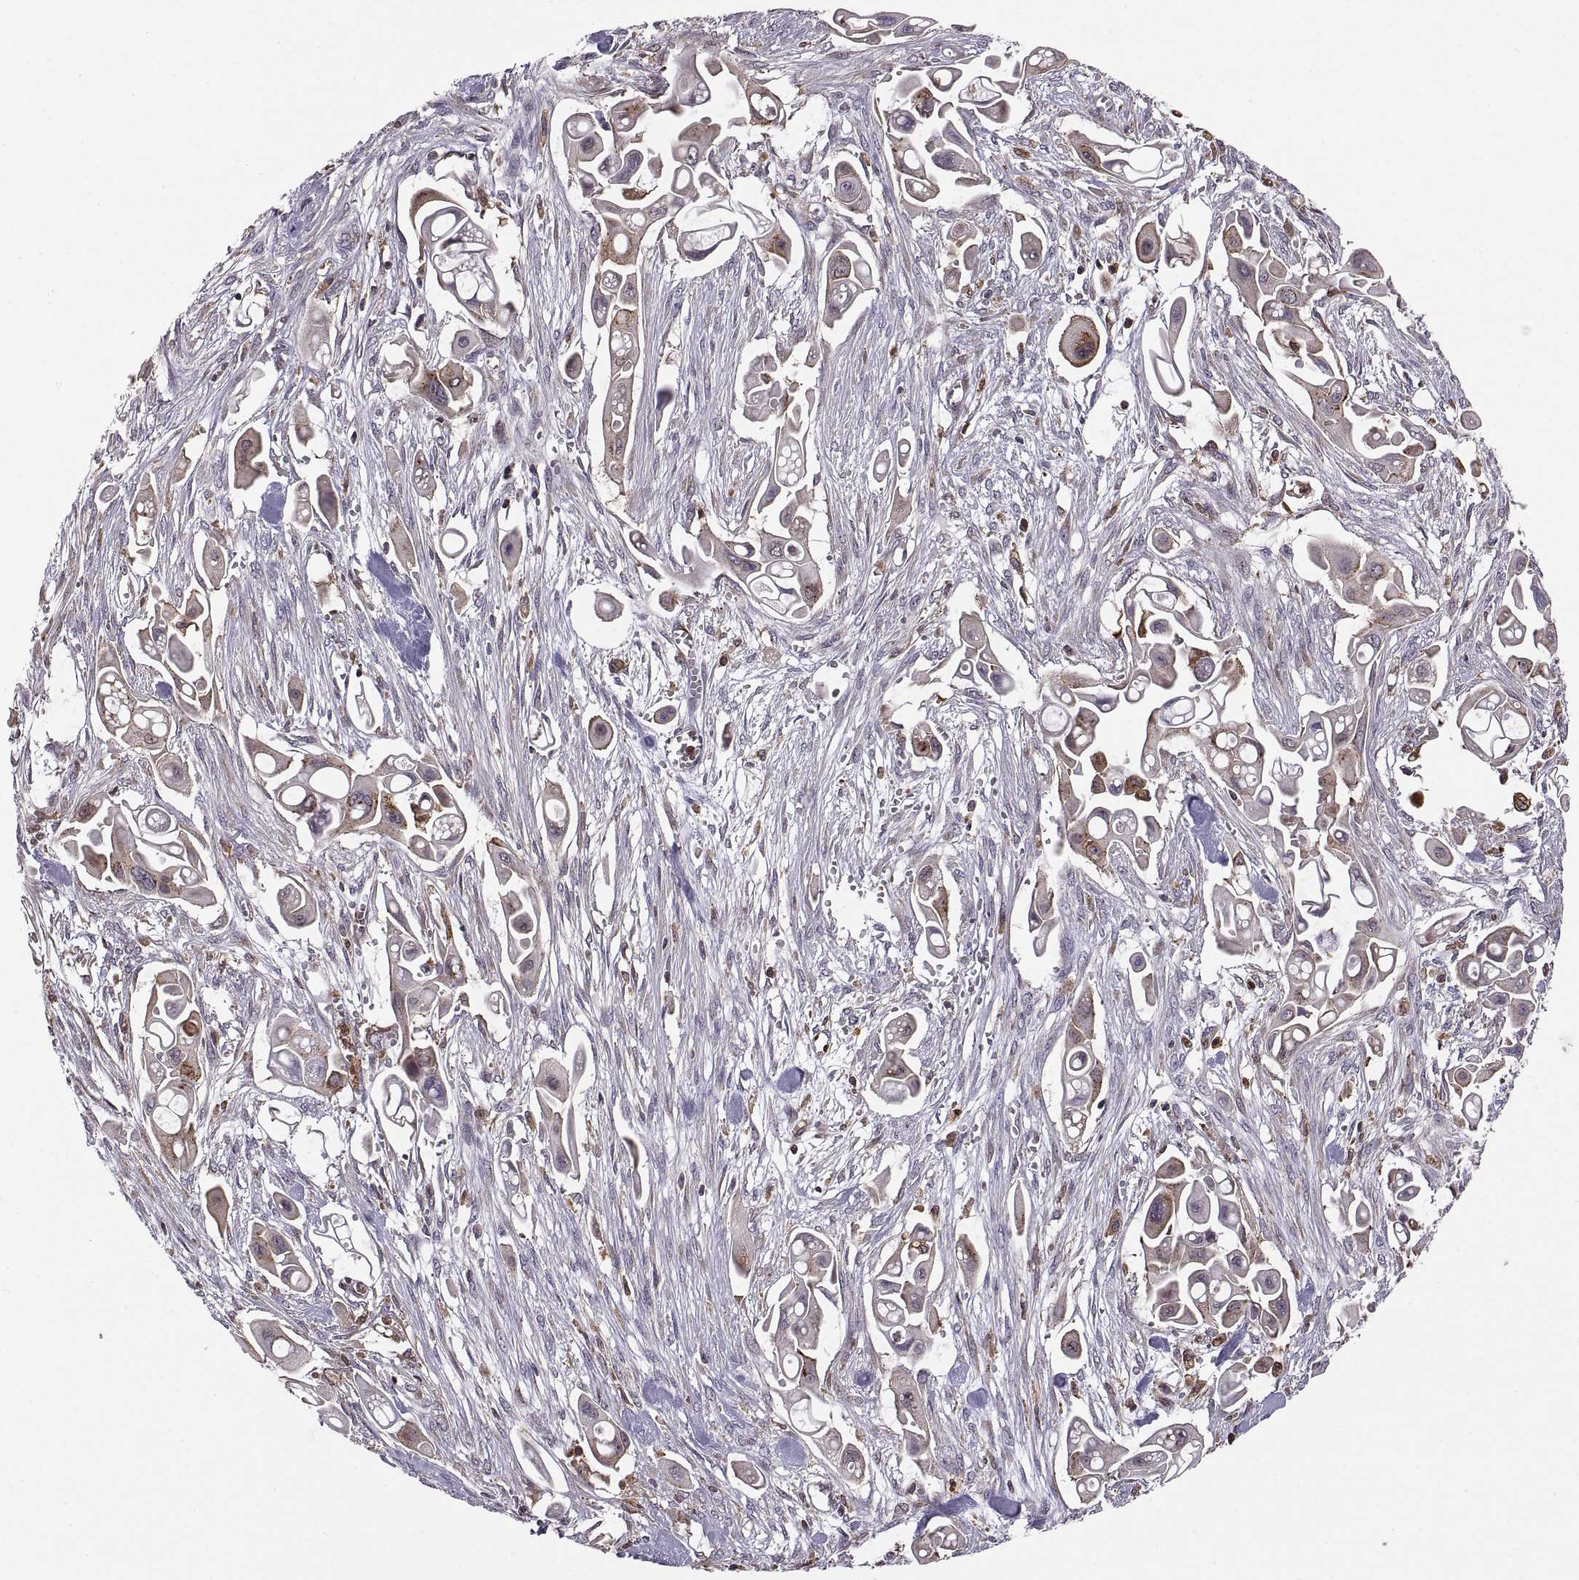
{"staining": {"intensity": "moderate", "quantity": "<25%", "location": "cytoplasmic/membranous"}, "tissue": "pancreatic cancer", "cell_type": "Tumor cells", "image_type": "cancer", "snomed": [{"axis": "morphology", "description": "Adenocarcinoma, NOS"}, {"axis": "topography", "description": "Pancreas"}], "caption": "DAB immunohistochemical staining of adenocarcinoma (pancreatic) shows moderate cytoplasmic/membranous protein expression in about <25% of tumor cells. The protein is shown in brown color, while the nuclei are stained blue.", "gene": "ACAP1", "patient": {"sex": "male", "age": 50}}